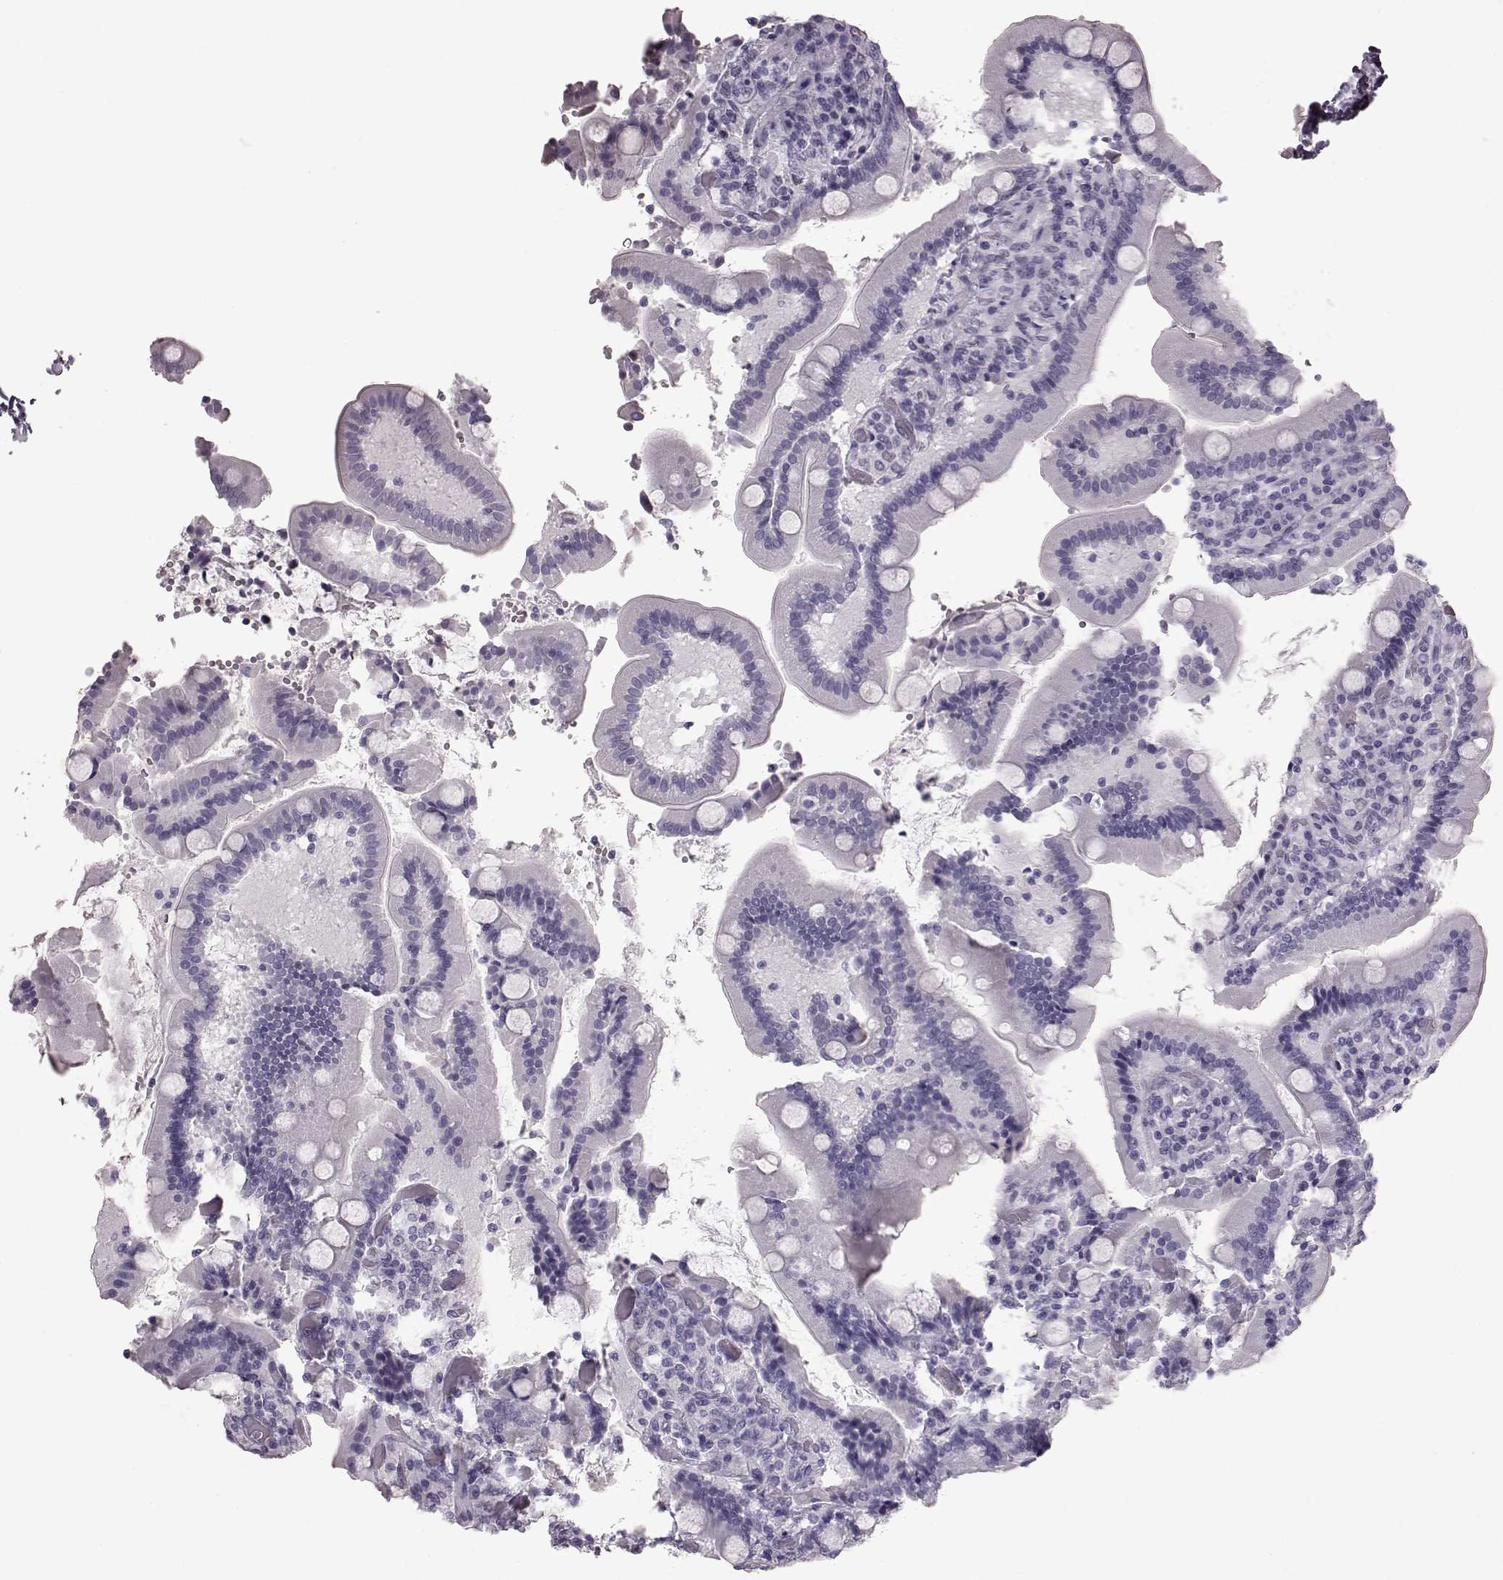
{"staining": {"intensity": "negative", "quantity": "none", "location": "none"}, "tissue": "duodenum", "cell_type": "Glandular cells", "image_type": "normal", "snomed": [{"axis": "morphology", "description": "Normal tissue, NOS"}, {"axis": "topography", "description": "Duodenum"}], "caption": "Immunohistochemistry micrograph of normal duodenum: human duodenum stained with DAB (3,3'-diaminobenzidine) displays no significant protein expression in glandular cells.", "gene": "TCHHL1", "patient": {"sex": "female", "age": 62}}